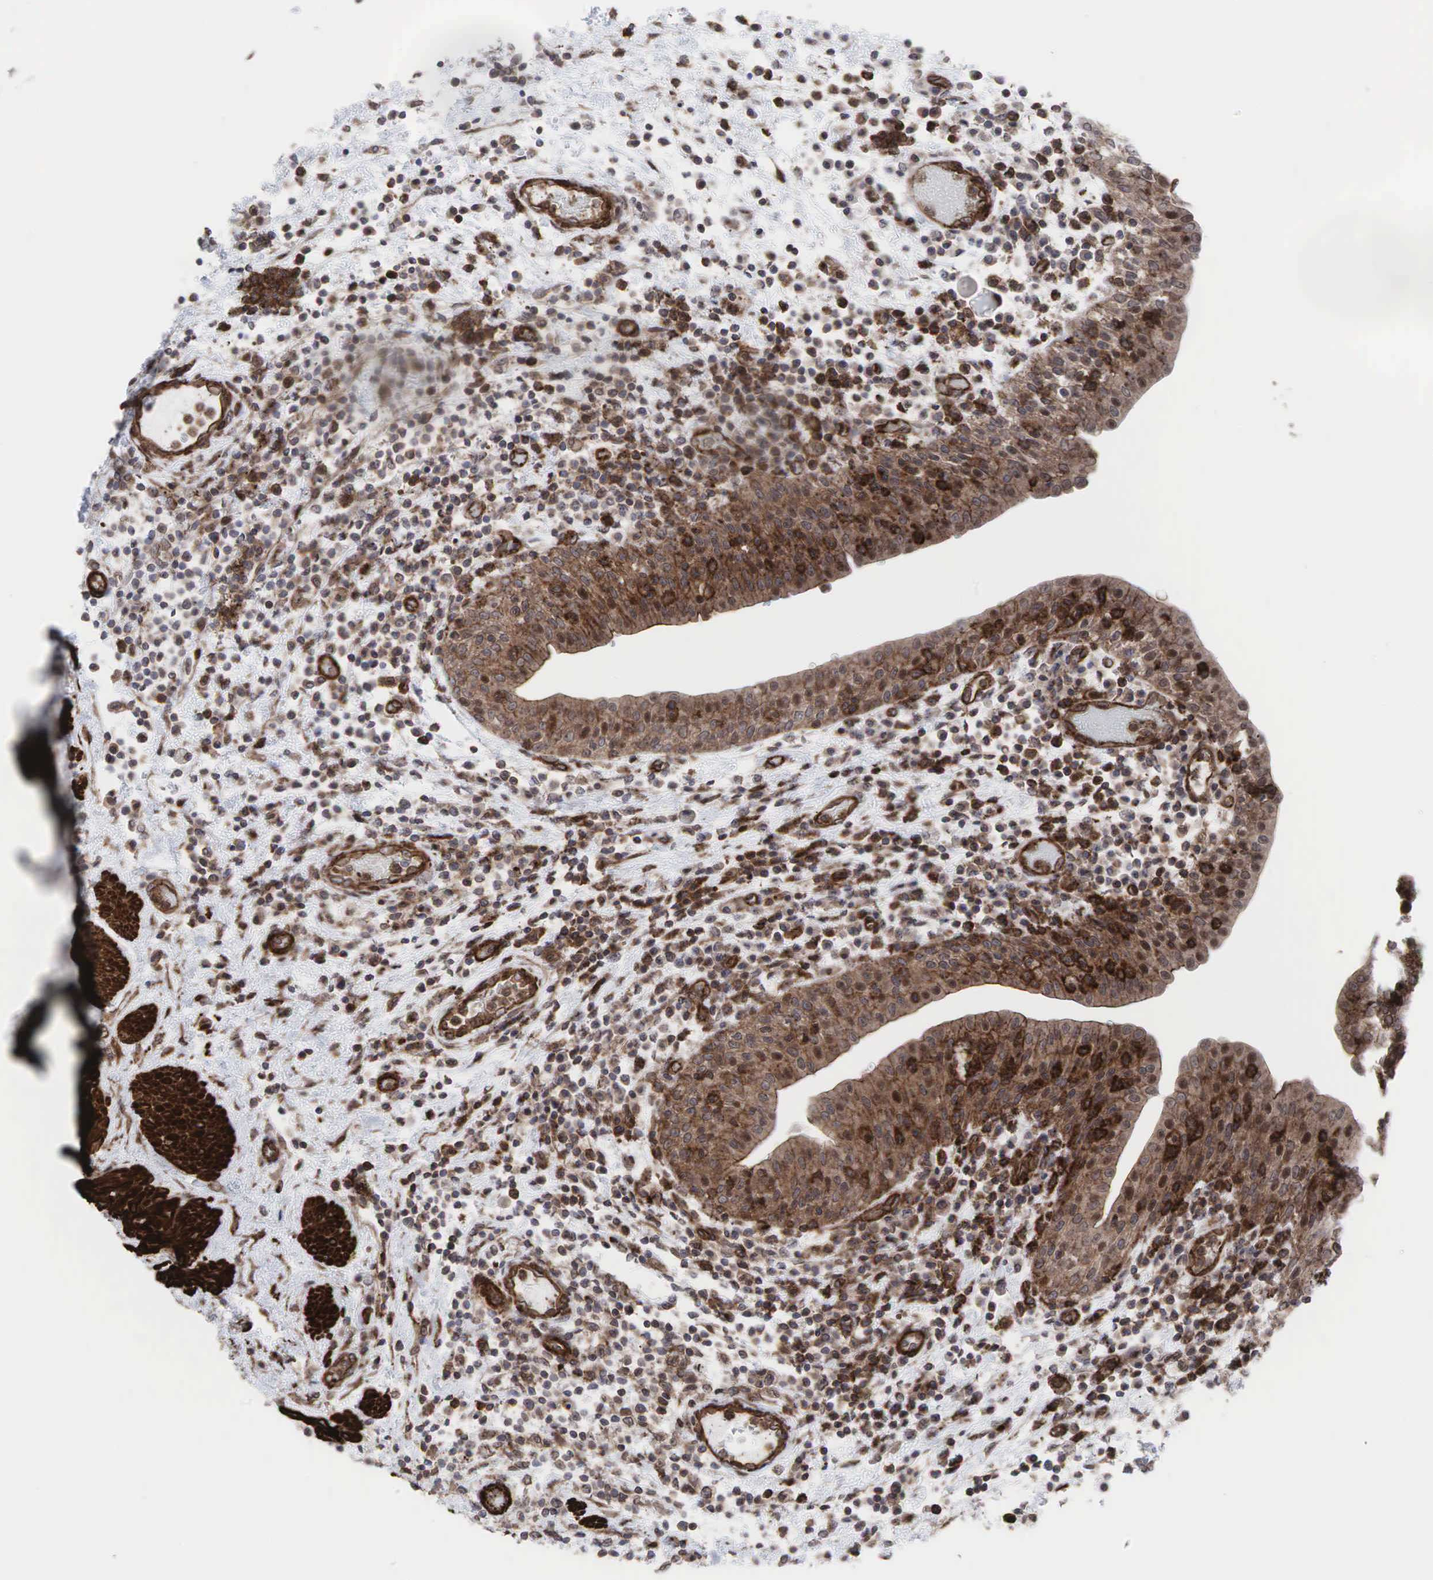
{"staining": {"intensity": "weak", "quantity": ">75%", "location": "cytoplasmic/membranous,nuclear"}, "tissue": "urinary bladder", "cell_type": "Urothelial cells", "image_type": "normal", "snomed": [{"axis": "morphology", "description": "Normal tissue, NOS"}, {"axis": "topography", "description": "Urinary bladder"}], "caption": "Immunohistochemistry micrograph of benign urinary bladder: urinary bladder stained using immunohistochemistry demonstrates low levels of weak protein expression localized specifically in the cytoplasmic/membranous,nuclear of urothelial cells, appearing as a cytoplasmic/membranous,nuclear brown color.", "gene": "GPRASP1", "patient": {"sex": "female", "age": 84}}